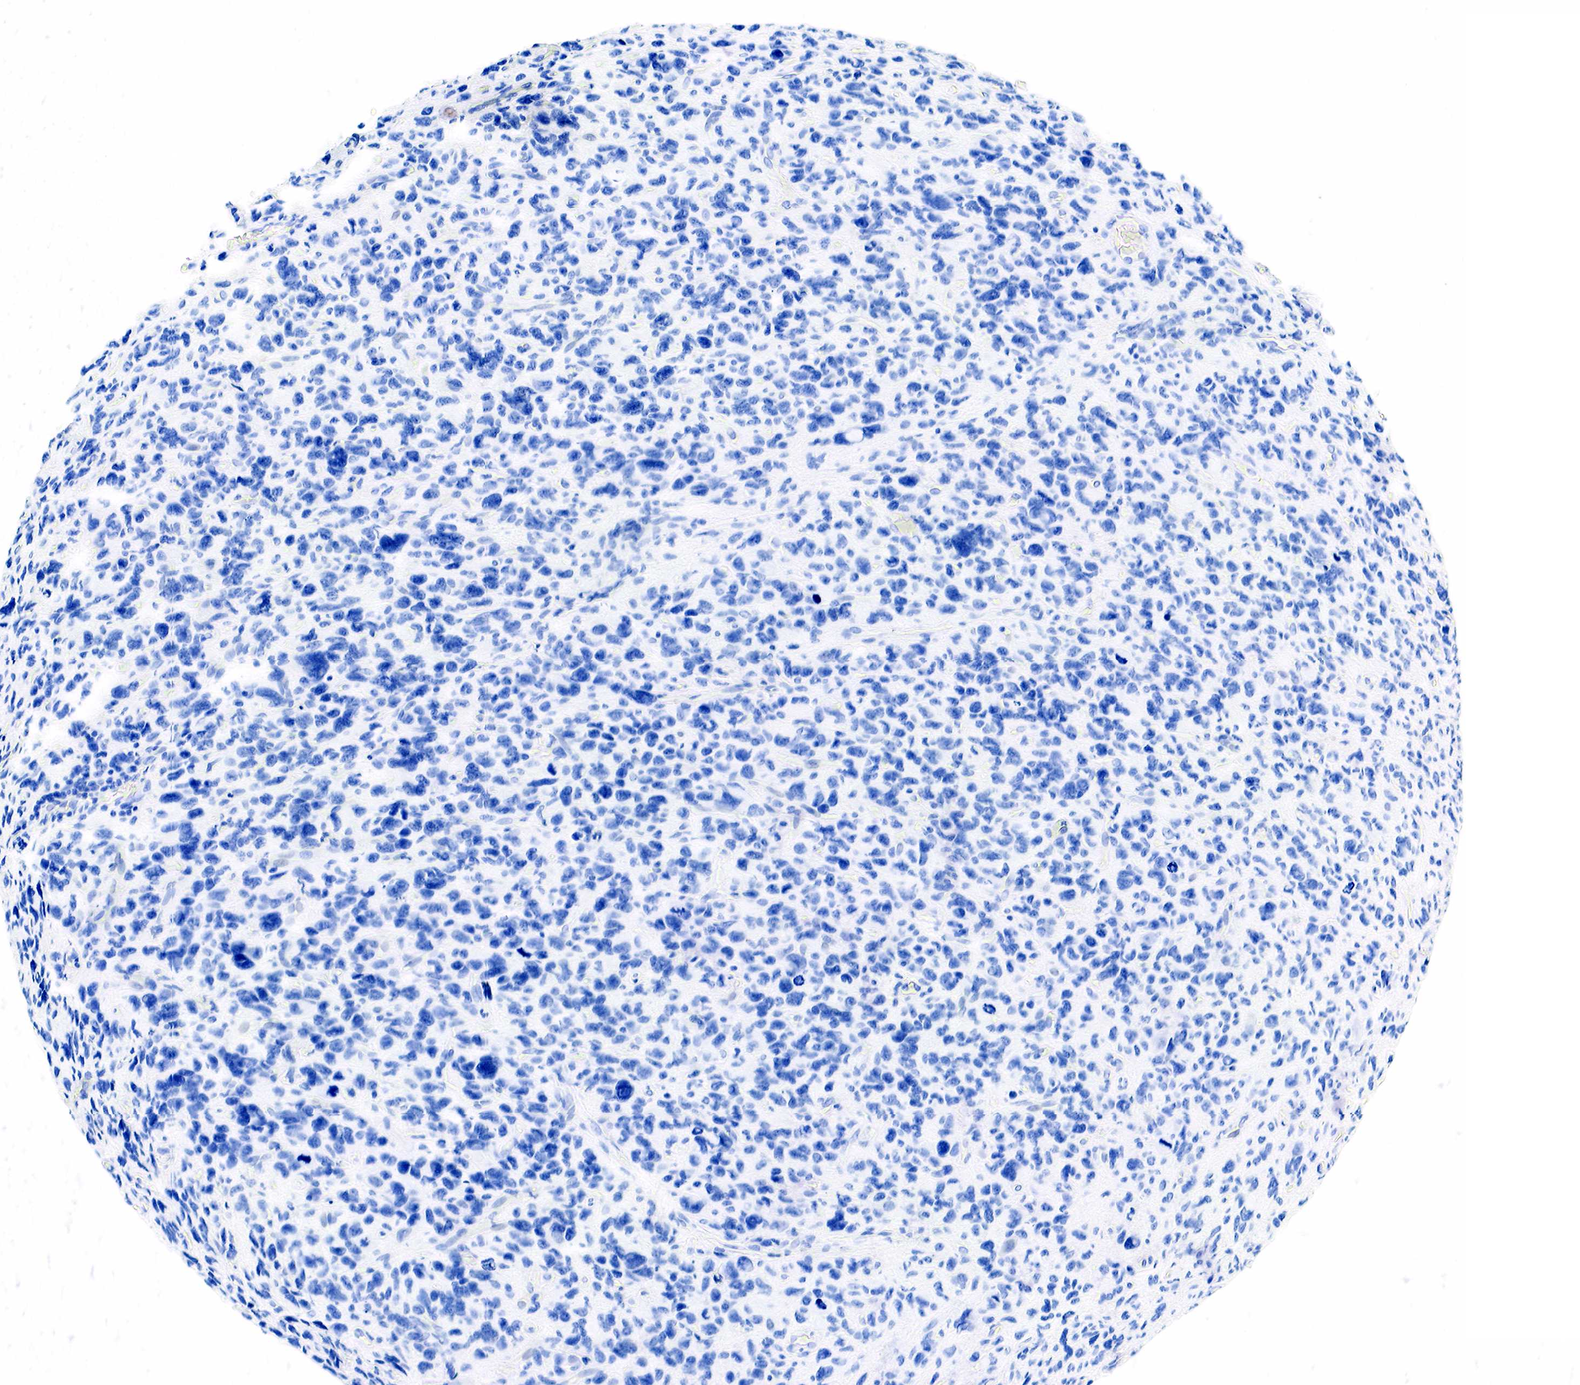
{"staining": {"intensity": "negative", "quantity": "none", "location": "none"}, "tissue": "glioma", "cell_type": "Tumor cells", "image_type": "cancer", "snomed": [{"axis": "morphology", "description": "Glioma, malignant, High grade"}, {"axis": "topography", "description": "Brain"}], "caption": "Immunohistochemical staining of human high-grade glioma (malignant) demonstrates no significant staining in tumor cells.", "gene": "ESR1", "patient": {"sex": "female", "age": 60}}